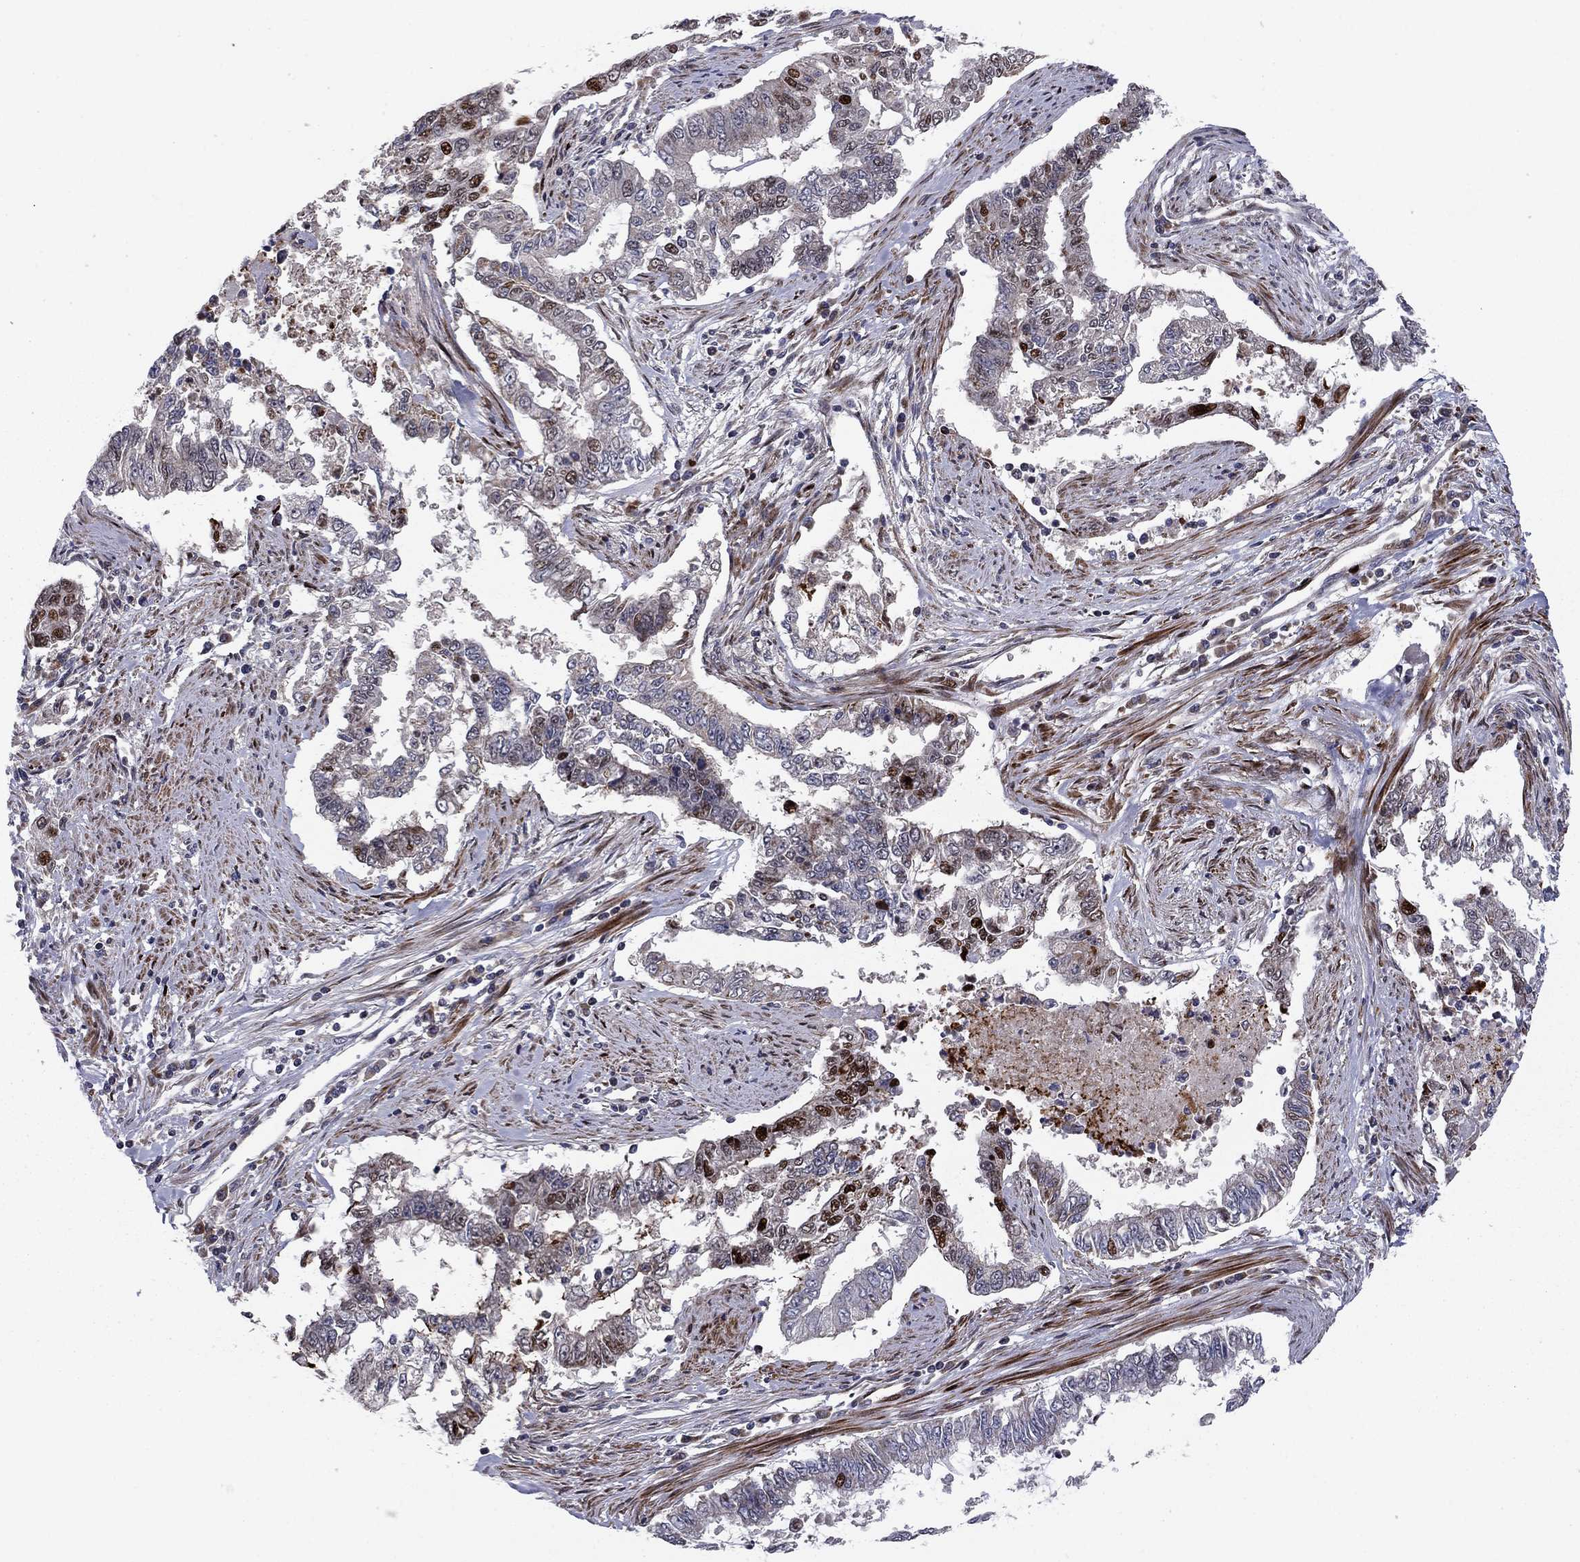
{"staining": {"intensity": "strong", "quantity": "<25%", "location": "nuclear"}, "tissue": "endometrial cancer", "cell_type": "Tumor cells", "image_type": "cancer", "snomed": [{"axis": "morphology", "description": "Adenocarcinoma, NOS"}, {"axis": "topography", "description": "Uterus"}], "caption": "Immunohistochemical staining of adenocarcinoma (endometrial) exhibits strong nuclear protein staining in about <25% of tumor cells.", "gene": "MIOS", "patient": {"sex": "female", "age": 59}}